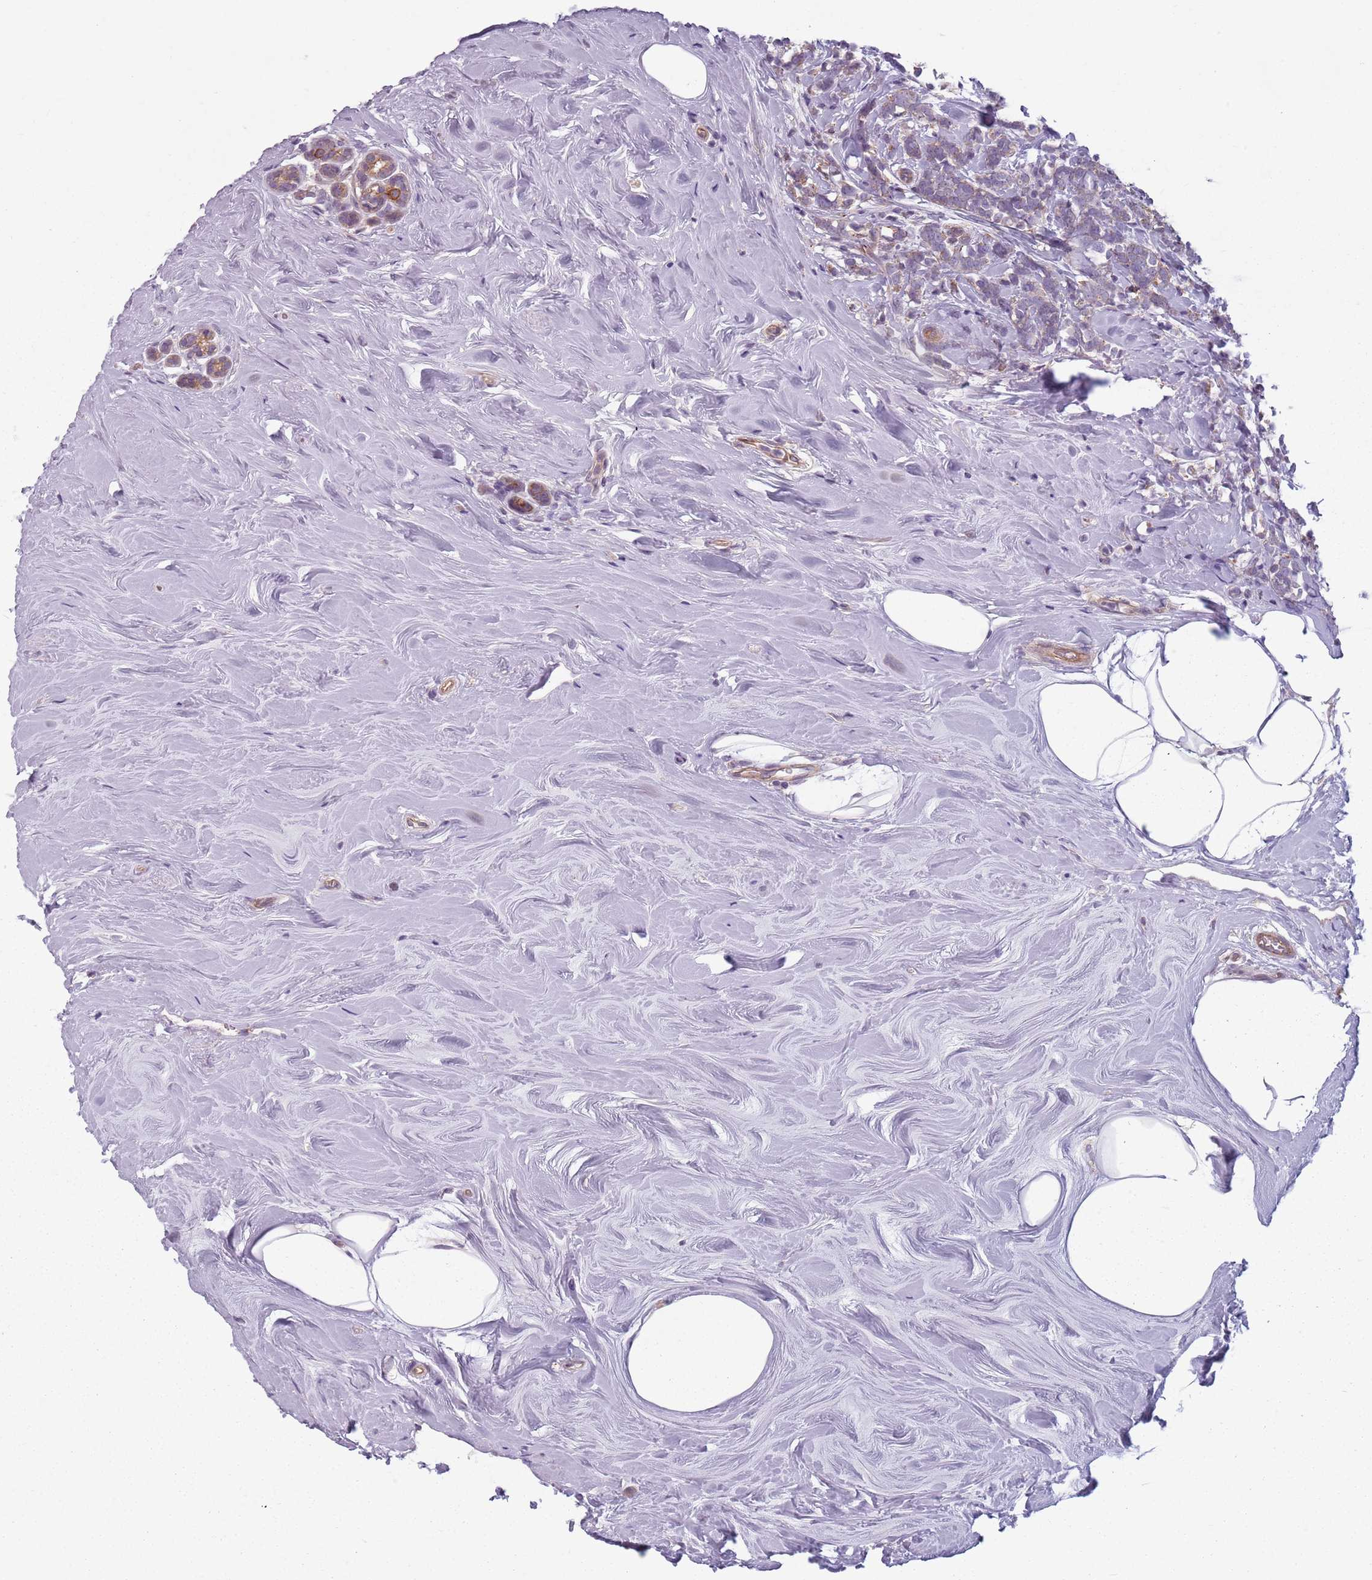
{"staining": {"intensity": "weak", "quantity": "<25%", "location": "cytoplasmic/membranous"}, "tissue": "breast cancer", "cell_type": "Tumor cells", "image_type": "cancer", "snomed": [{"axis": "morphology", "description": "Lobular carcinoma"}, {"axis": "topography", "description": "Breast"}], "caption": "Photomicrograph shows no significant protein expression in tumor cells of breast lobular carcinoma. Brightfield microscopy of immunohistochemistry (IHC) stained with DAB (brown) and hematoxylin (blue), captured at high magnification.", "gene": "TLCD2", "patient": {"sex": "female", "age": 58}}